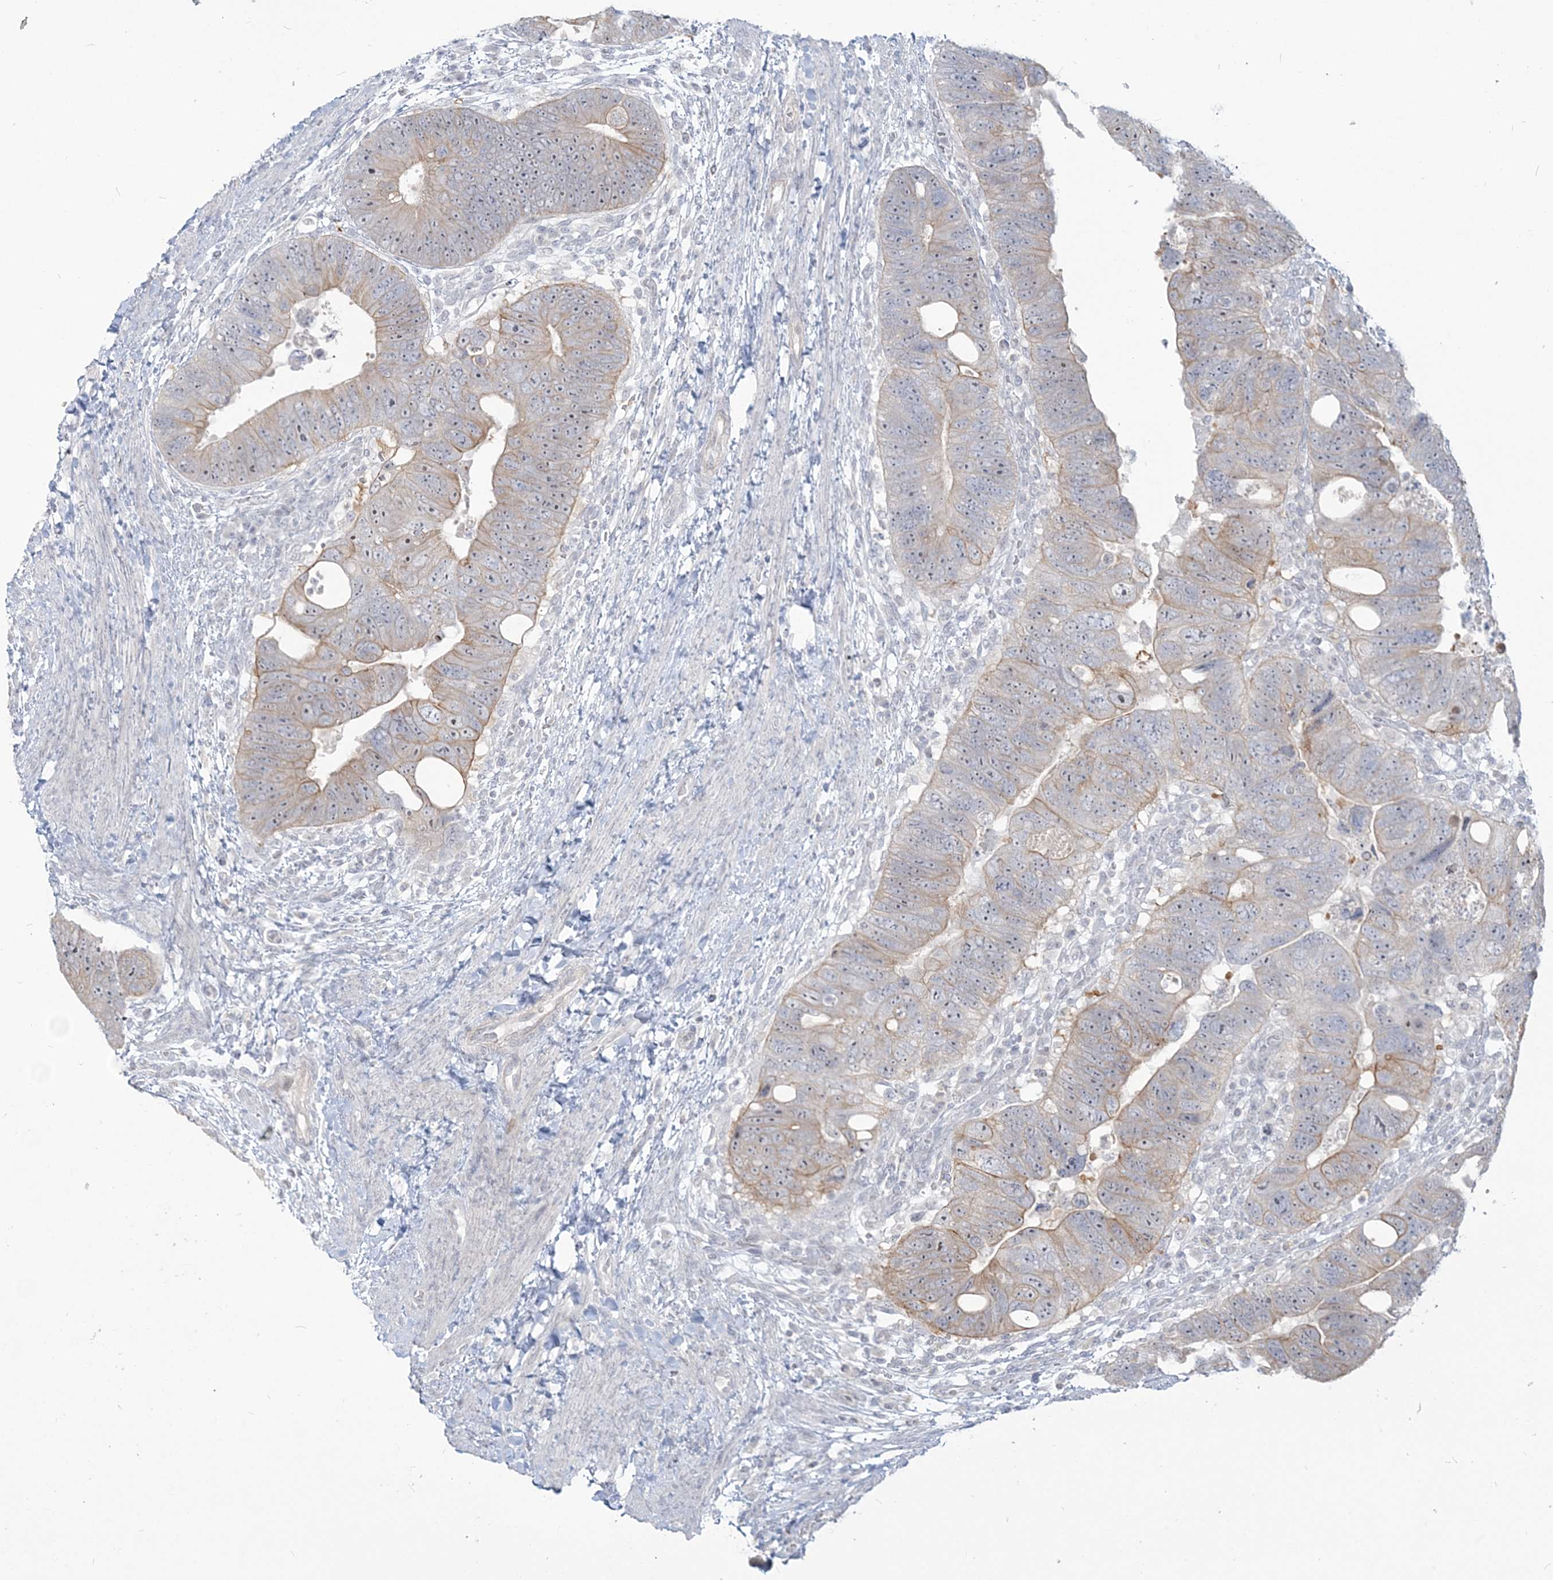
{"staining": {"intensity": "moderate", "quantity": "<25%", "location": "cytoplasmic/membranous,nuclear"}, "tissue": "colorectal cancer", "cell_type": "Tumor cells", "image_type": "cancer", "snomed": [{"axis": "morphology", "description": "Adenocarcinoma, NOS"}, {"axis": "topography", "description": "Rectum"}], "caption": "DAB (3,3'-diaminobenzidine) immunohistochemical staining of human colorectal adenocarcinoma reveals moderate cytoplasmic/membranous and nuclear protein expression in about <25% of tumor cells.", "gene": "SDAD1", "patient": {"sex": "male", "age": 59}}